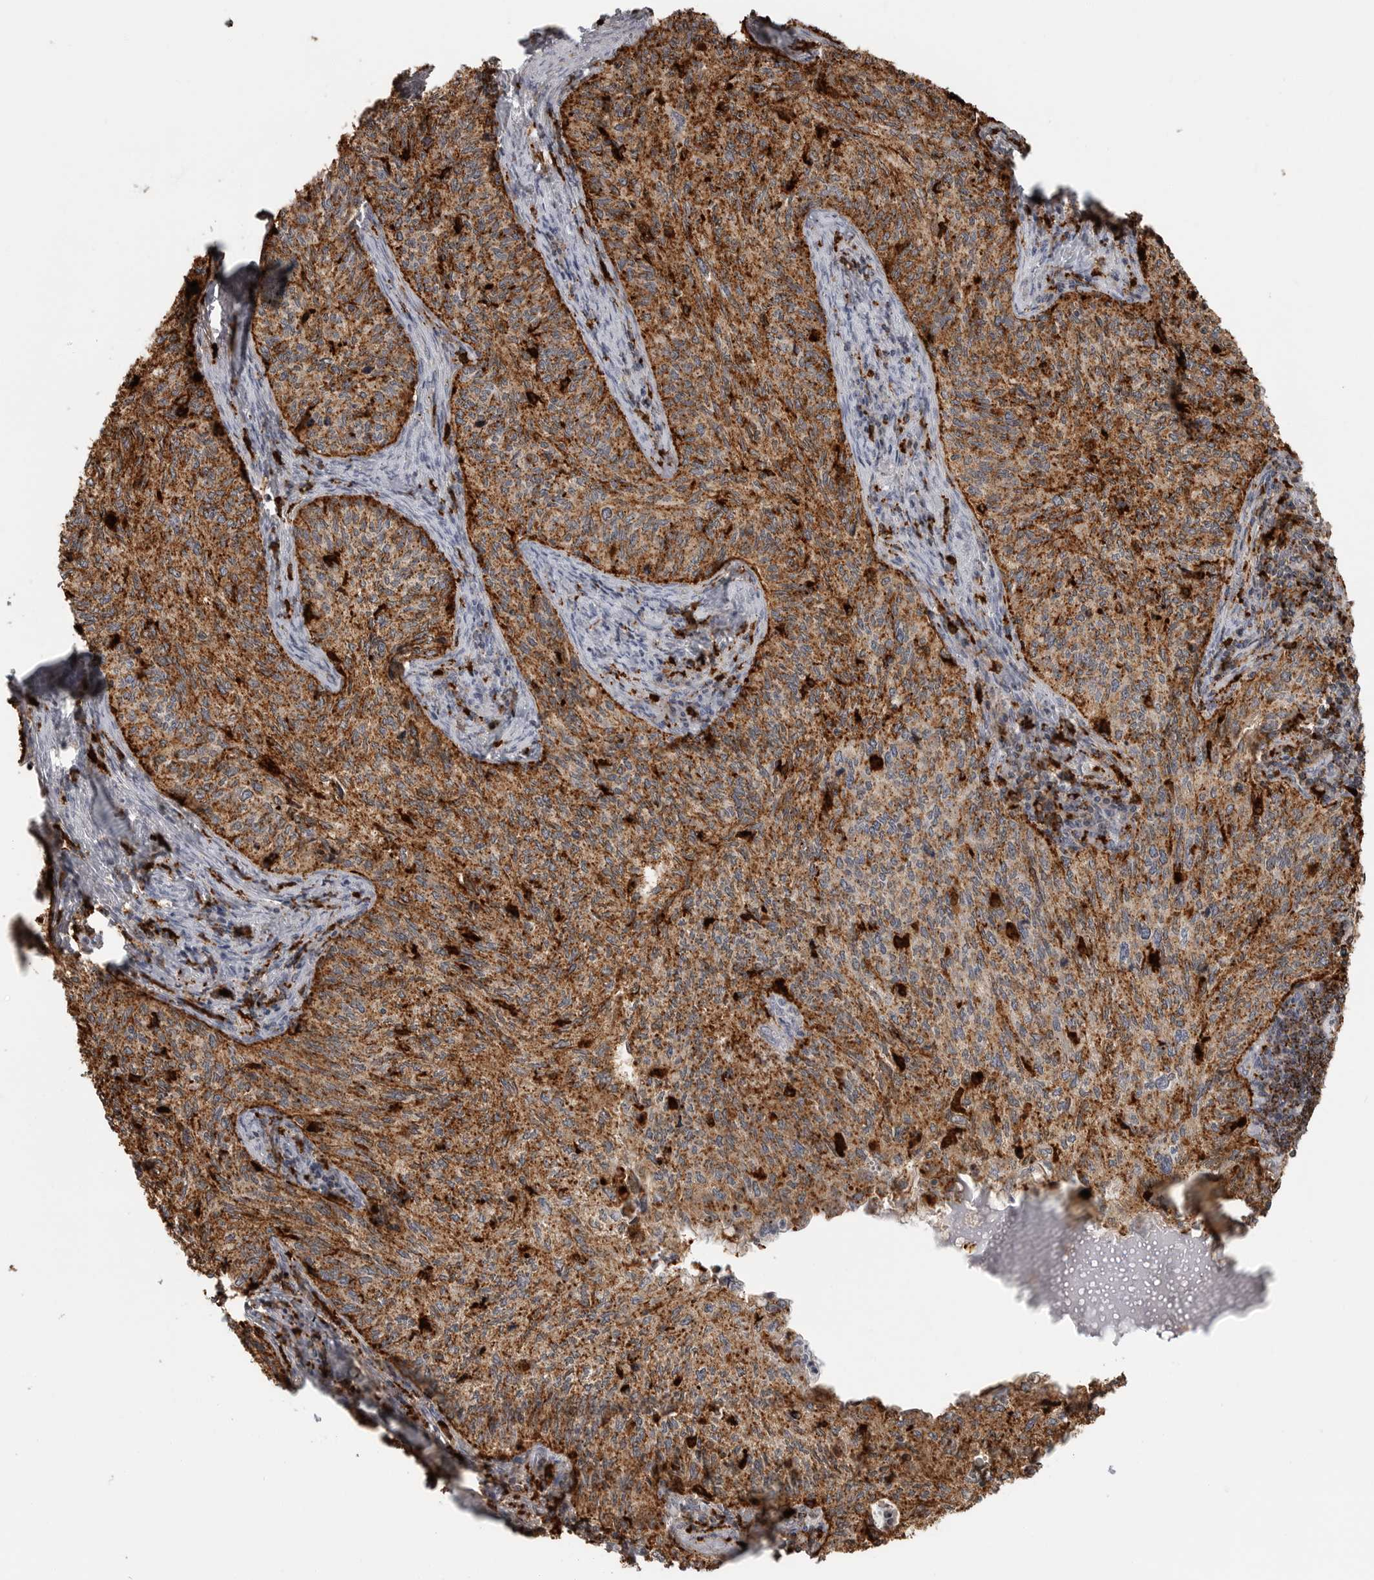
{"staining": {"intensity": "strong", "quantity": ">75%", "location": "cytoplasmic/membranous"}, "tissue": "cervical cancer", "cell_type": "Tumor cells", "image_type": "cancer", "snomed": [{"axis": "morphology", "description": "Squamous cell carcinoma, NOS"}, {"axis": "topography", "description": "Cervix"}], "caption": "Protein analysis of squamous cell carcinoma (cervical) tissue demonstrates strong cytoplasmic/membranous expression in approximately >75% of tumor cells.", "gene": "IFI30", "patient": {"sex": "female", "age": 30}}